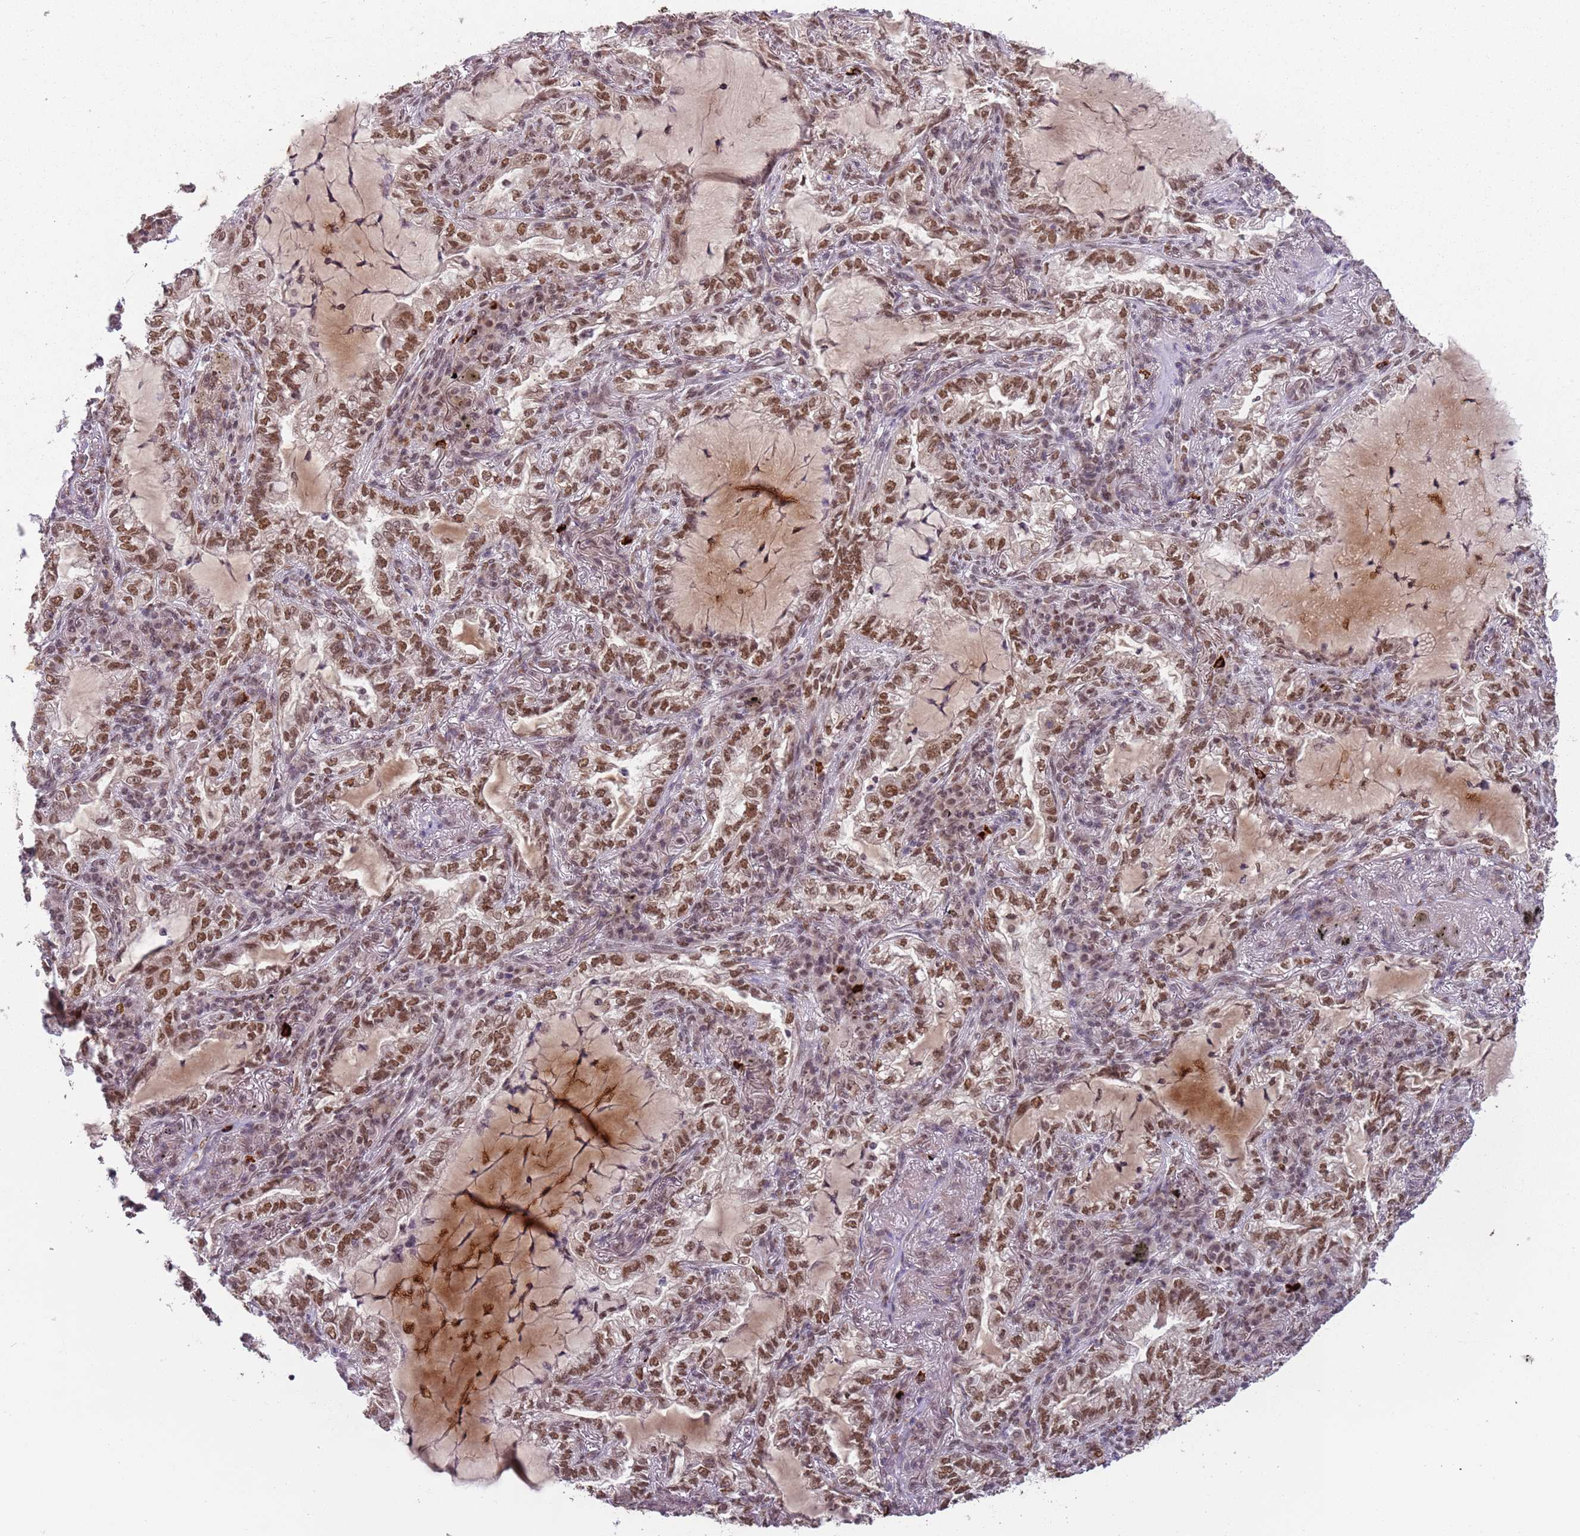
{"staining": {"intensity": "moderate", "quantity": ">75%", "location": "nuclear"}, "tissue": "lung cancer", "cell_type": "Tumor cells", "image_type": "cancer", "snomed": [{"axis": "morphology", "description": "Adenocarcinoma, NOS"}, {"axis": "topography", "description": "Lung"}], "caption": "Moderate nuclear positivity for a protein is appreciated in about >75% of tumor cells of adenocarcinoma (lung) using immunohistochemistry.", "gene": "FAM120AOS", "patient": {"sex": "female", "age": 73}}